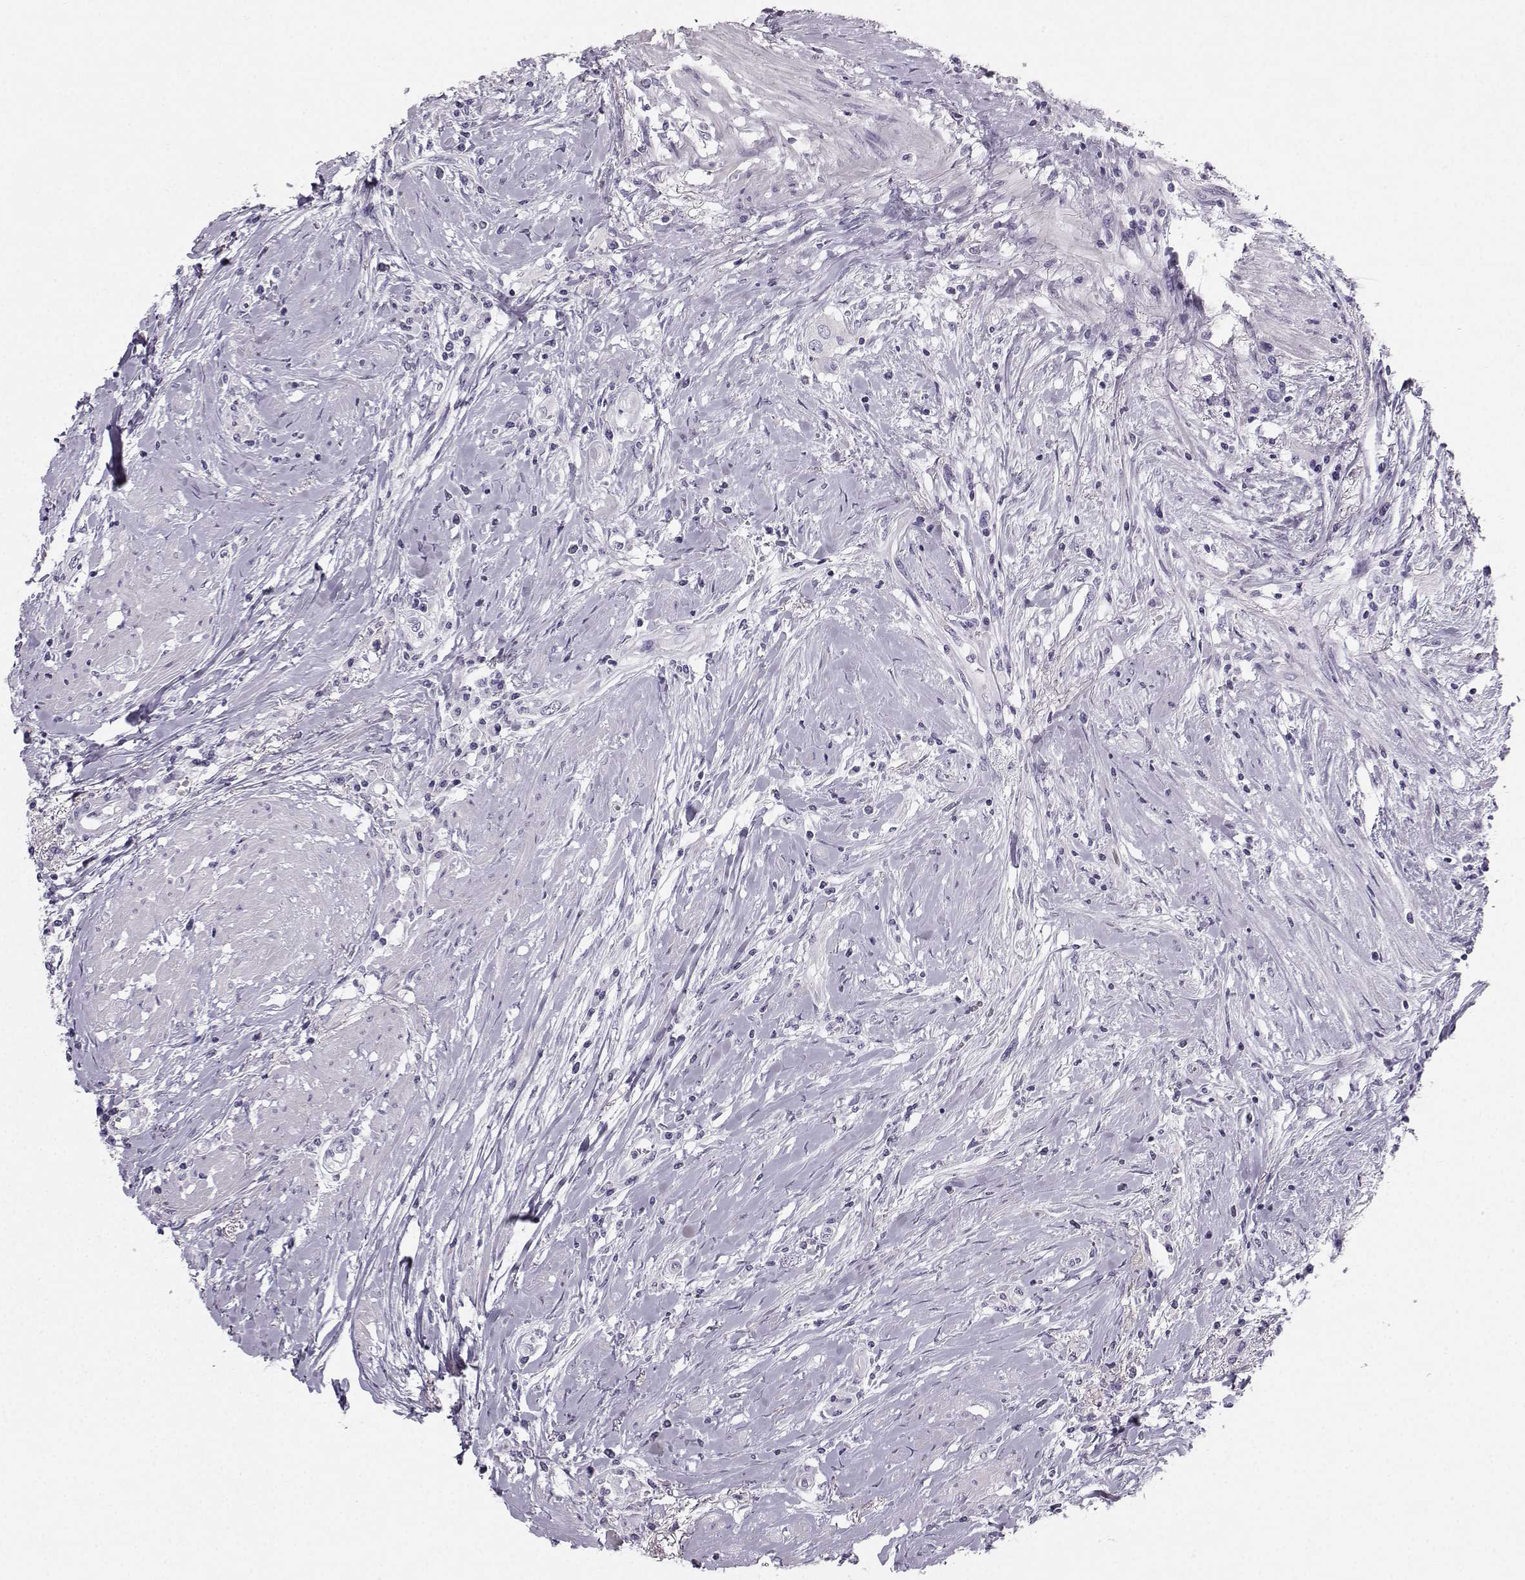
{"staining": {"intensity": "negative", "quantity": "none", "location": "none"}, "tissue": "colorectal cancer", "cell_type": "Tumor cells", "image_type": "cancer", "snomed": [{"axis": "morphology", "description": "Adenocarcinoma, NOS"}, {"axis": "topography", "description": "Rectum"}], "caption": "The immunohistochemistry image has no significant positivity in tumor cells of adenocarcinoma (colorectal) tissue. The staining is performed using DAB brown chromogen with nuclei counter-stained in using hematoxylin.", "gene": "CASR", "patient": {"sex": "male", "age": 59}}